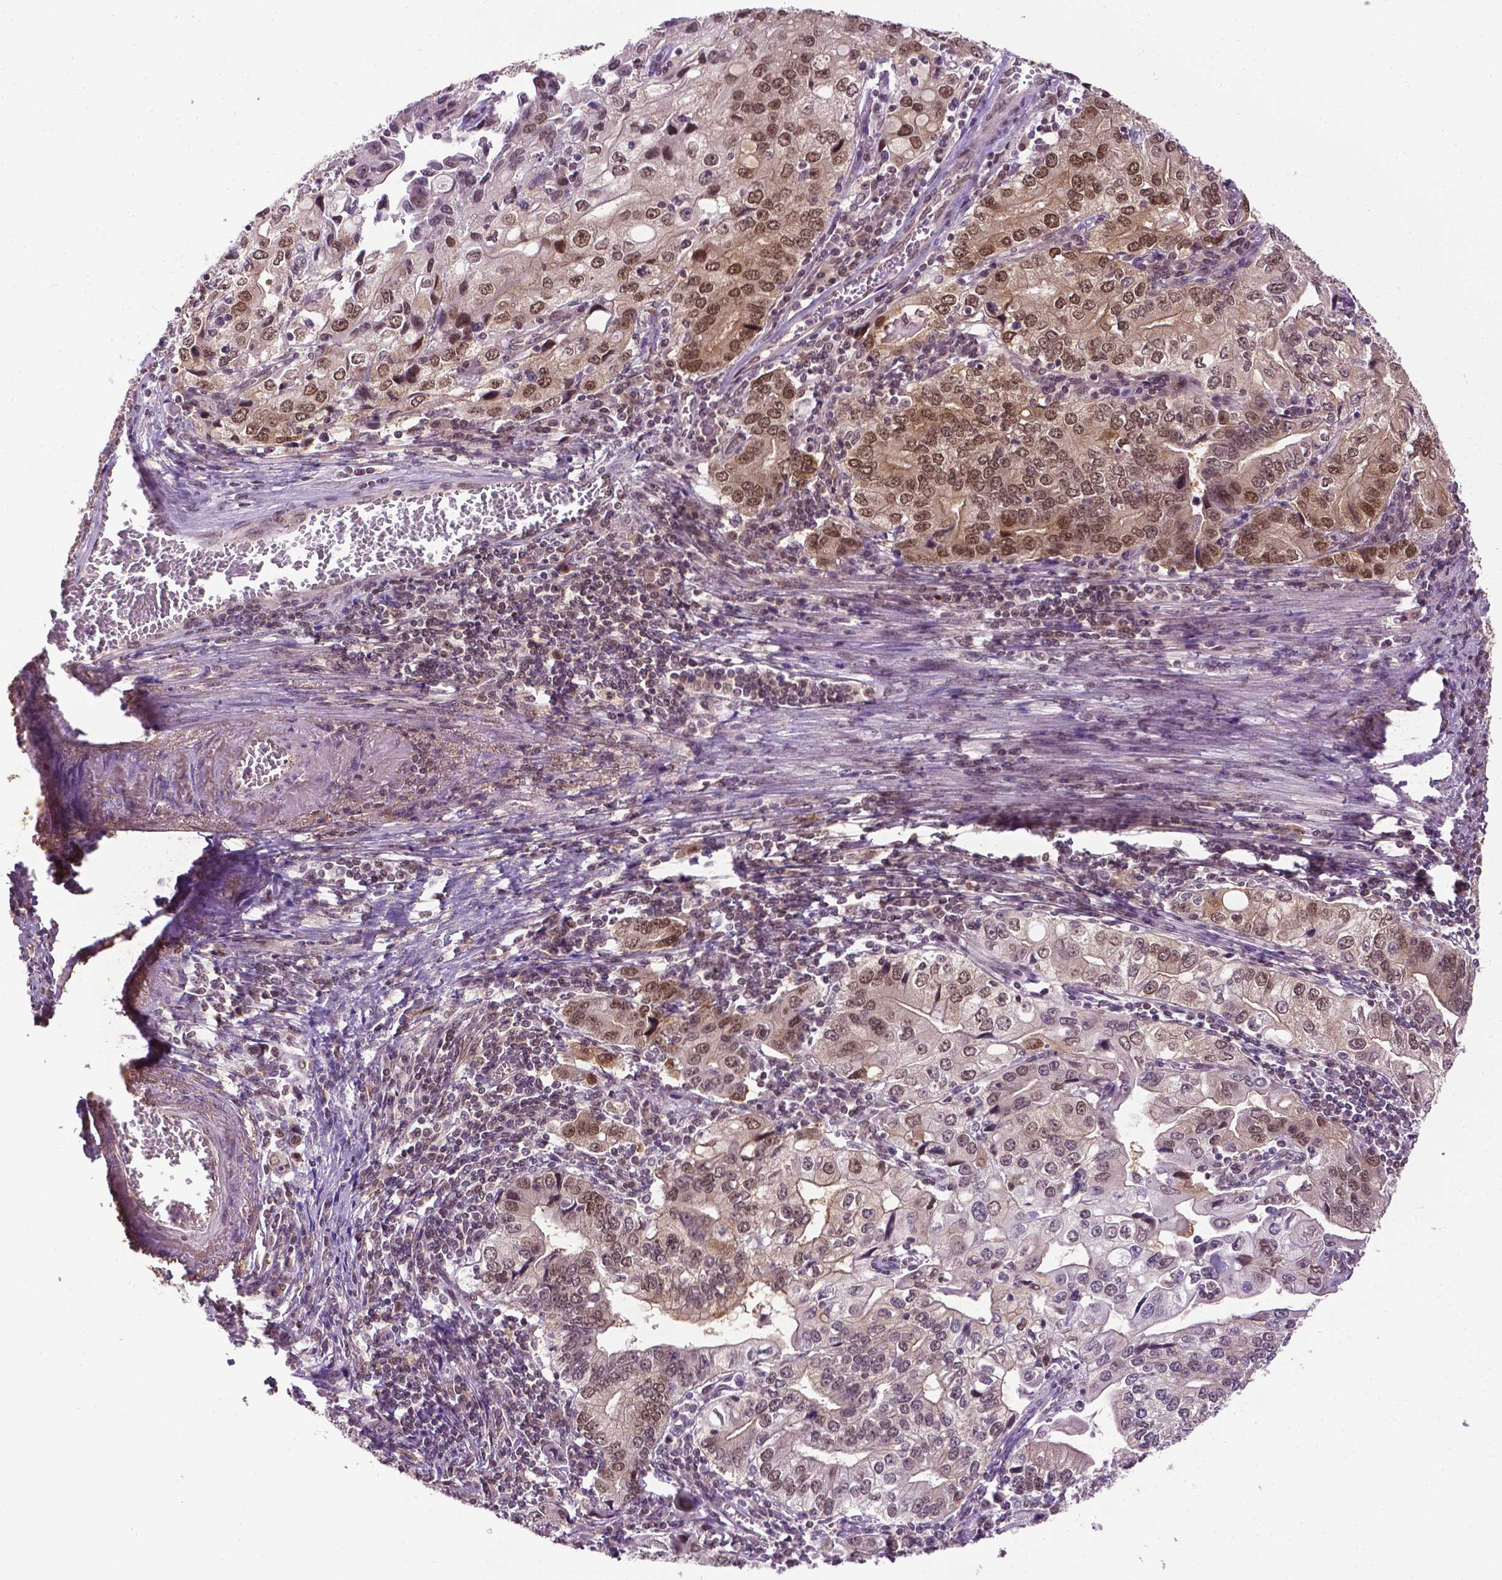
{"staining": {"intensity": "moderate", "quantity": ">75%", "location": "nuclear"}, "tissue": "stomach cancer", "cell_type": "Tumor cells", "image_type": "cancer", "snomed": [{"axis": "morphology", "description": "Adenocarcinoma, NOS"}, {"axis": "topography", "description": "Stomach, lower"}], "caption": "IHC histopathology image of neoplastic tissue: stomach cancer (adenocarcinoma) stained using immunohistochemistry reveals medium levels of moderate protein expression localized specifically in the nuclear of tumor cells, appearing as a nuclear brown color.", "gene": "UBQLN4", "patient": {"sex": "female", "age": 72}}